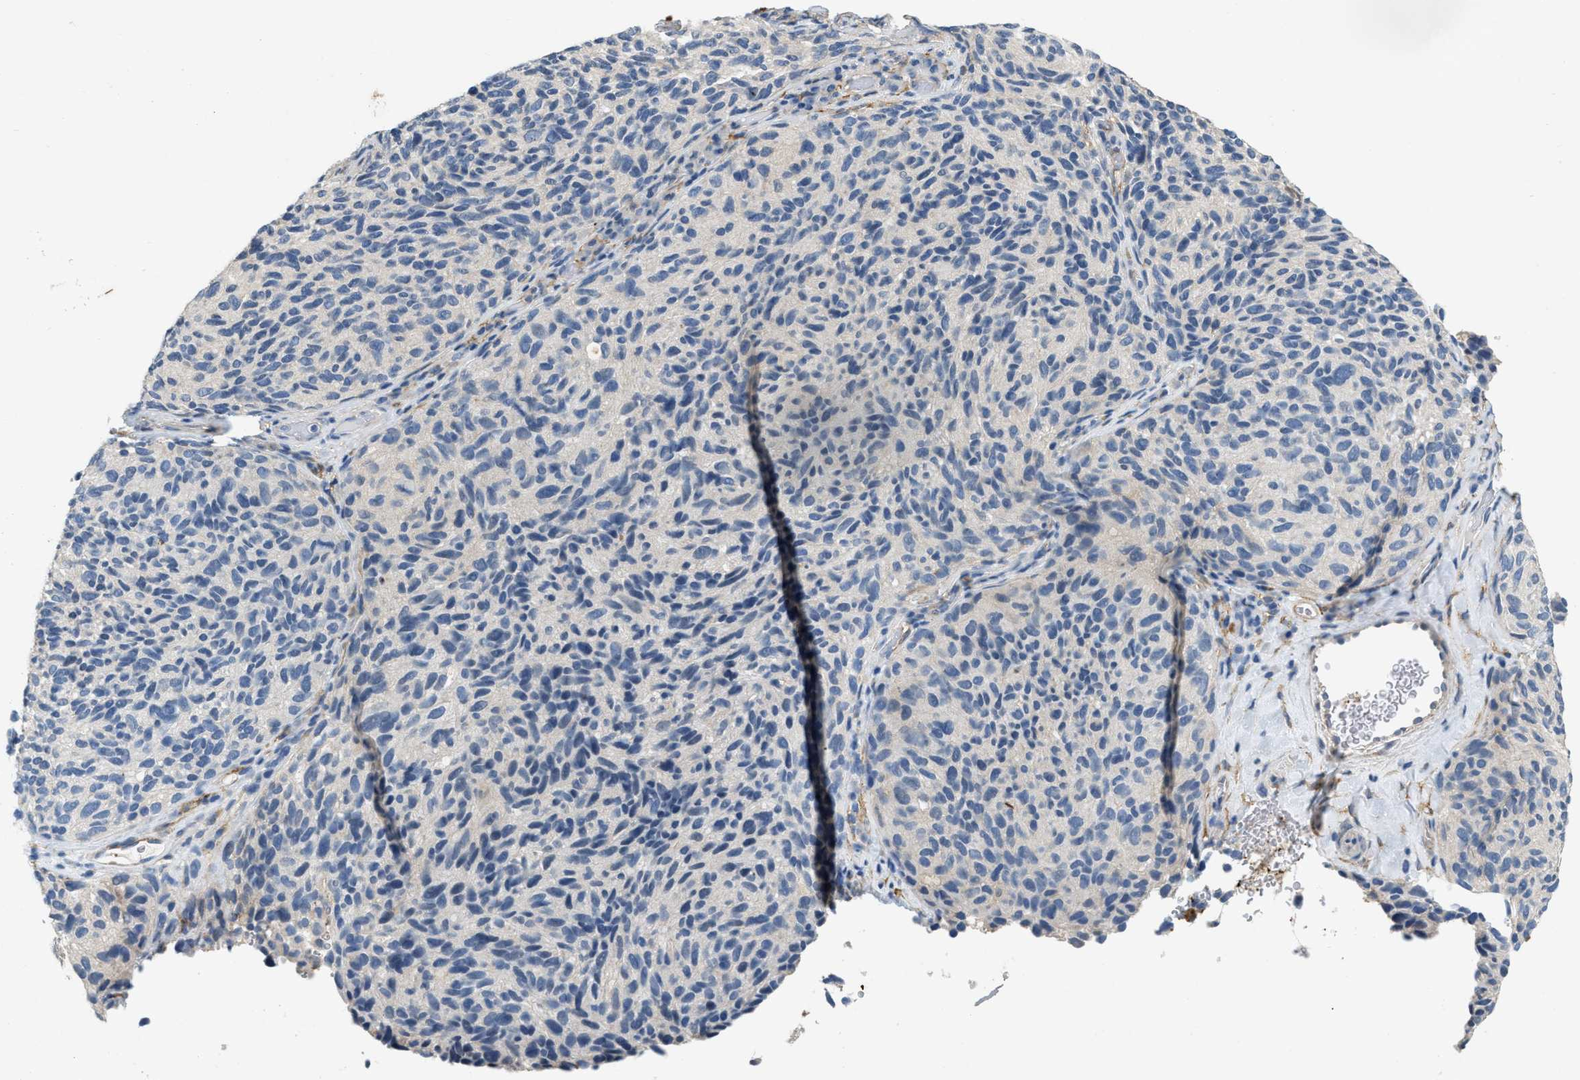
{"staining": {"intensity": "negative", "quantity": "none", "location": "none"}, "tissue": "melanoma", "cell_type": "Tumor cells", "image_type": "cancer", "snomed": [{"axis": "morphology", "description": "Malignant melanoma, NOS"}, {"axis": "topography", "description": "Skin"}], "caption": "Tumor cells show no significant protein positivity in malignant melanoma.", "gene": "PDGFRA", "patient": {"sex": "female", "age": 73}}